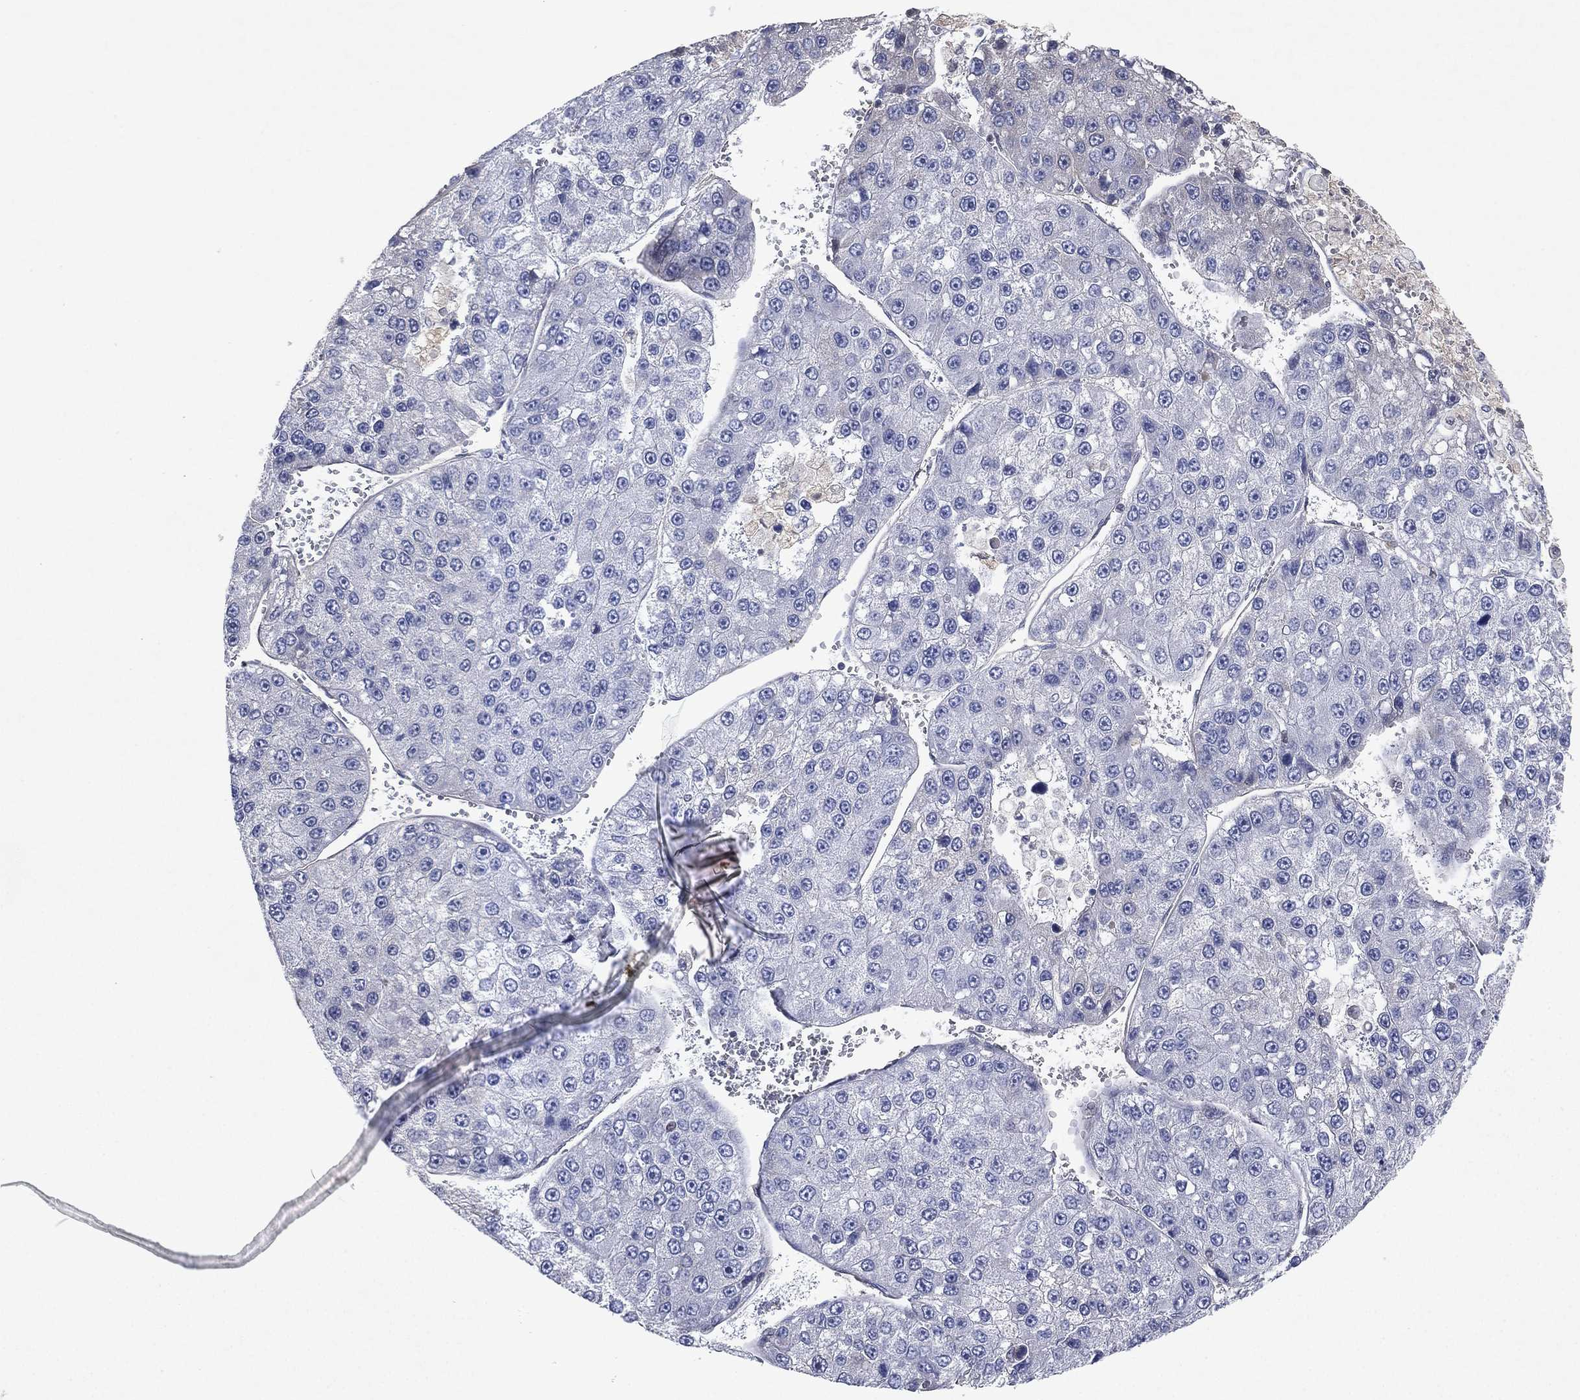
{"staining": {"intensity": "negative", "quantity": "none", "location": "none"}, "tissue": "liver cancer", "cell_type": "Tumor cells", "image_type": "cancer", "snomed": [{"axis": "morphology", "description": "Carcinoma, Hepatocellular, NOS"}, {"axis": "topography", "description": "Liver"}], "caption": "Tumor cells are negative for protein expression in human liver cancer (hepatocellular carcinoma).", "gene": "FLI1", "patient": {"sex": "female", "age": 73}}